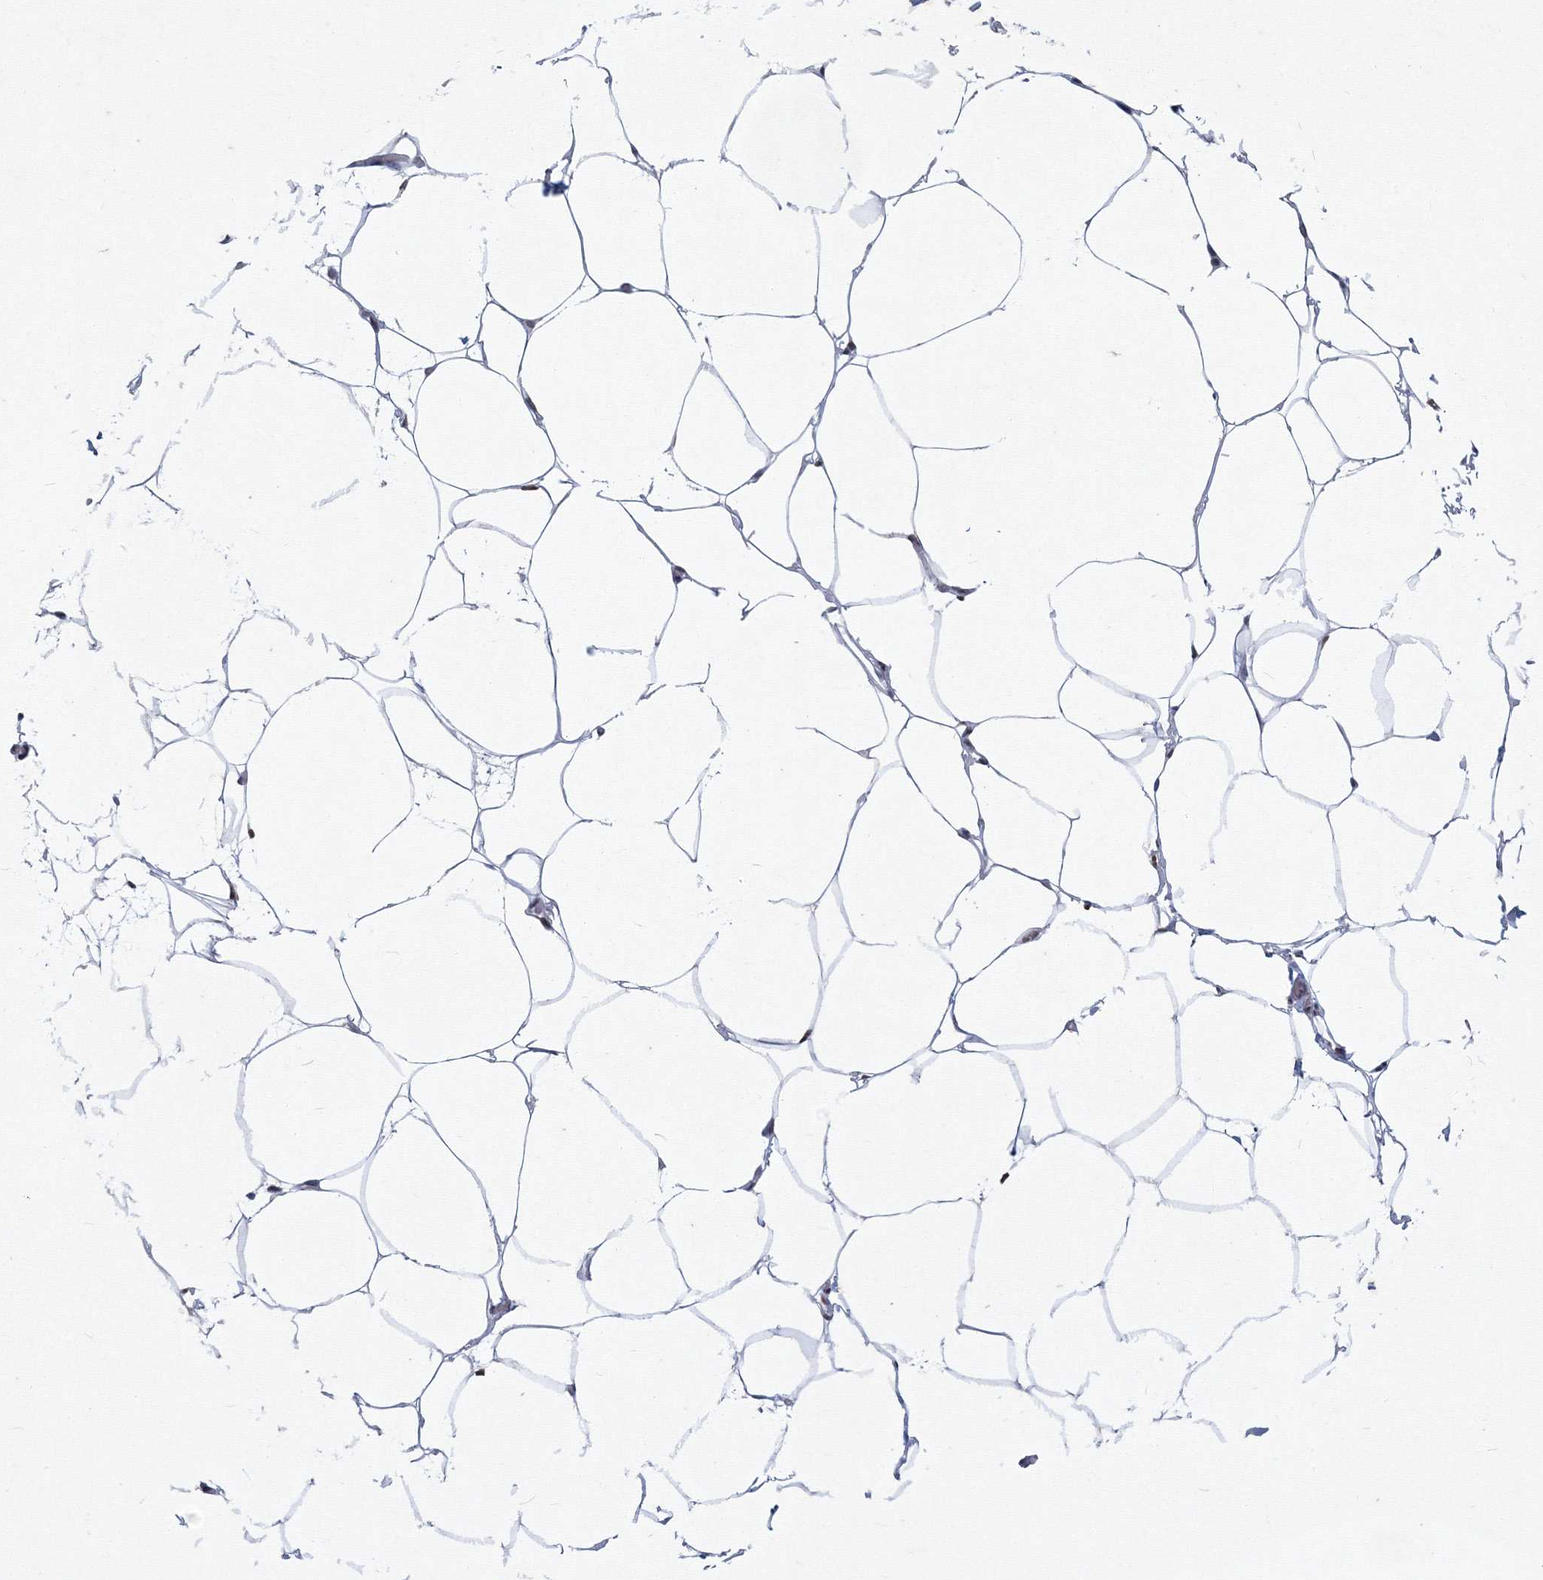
{"staining": {"intensity": "negative", "quantity": "none", "location": "none"}, "tissue": "adipose tissue", "cell_type": "Adipocytes", "image_type": "normal", "snomed": [{"axis": "morphology", "description": "Normal tissue, NOS"}, {"axis": "morphology", "description": "Fibrosis, NOS"}, {"axis": "topography", "description": "Breast"}, {"axis": "topography", "description": "Adipose tissue"}], "caption": "A photomicrograph of adipose tissue stained for a protein demonstrates no brown staining in adipocytes. The staining is performed using DAB brown chromogen with nuclei counter-stained in using hematoxylin.", "gene": "SF3B6", "patient": {"sex": "female", "age": 39}}